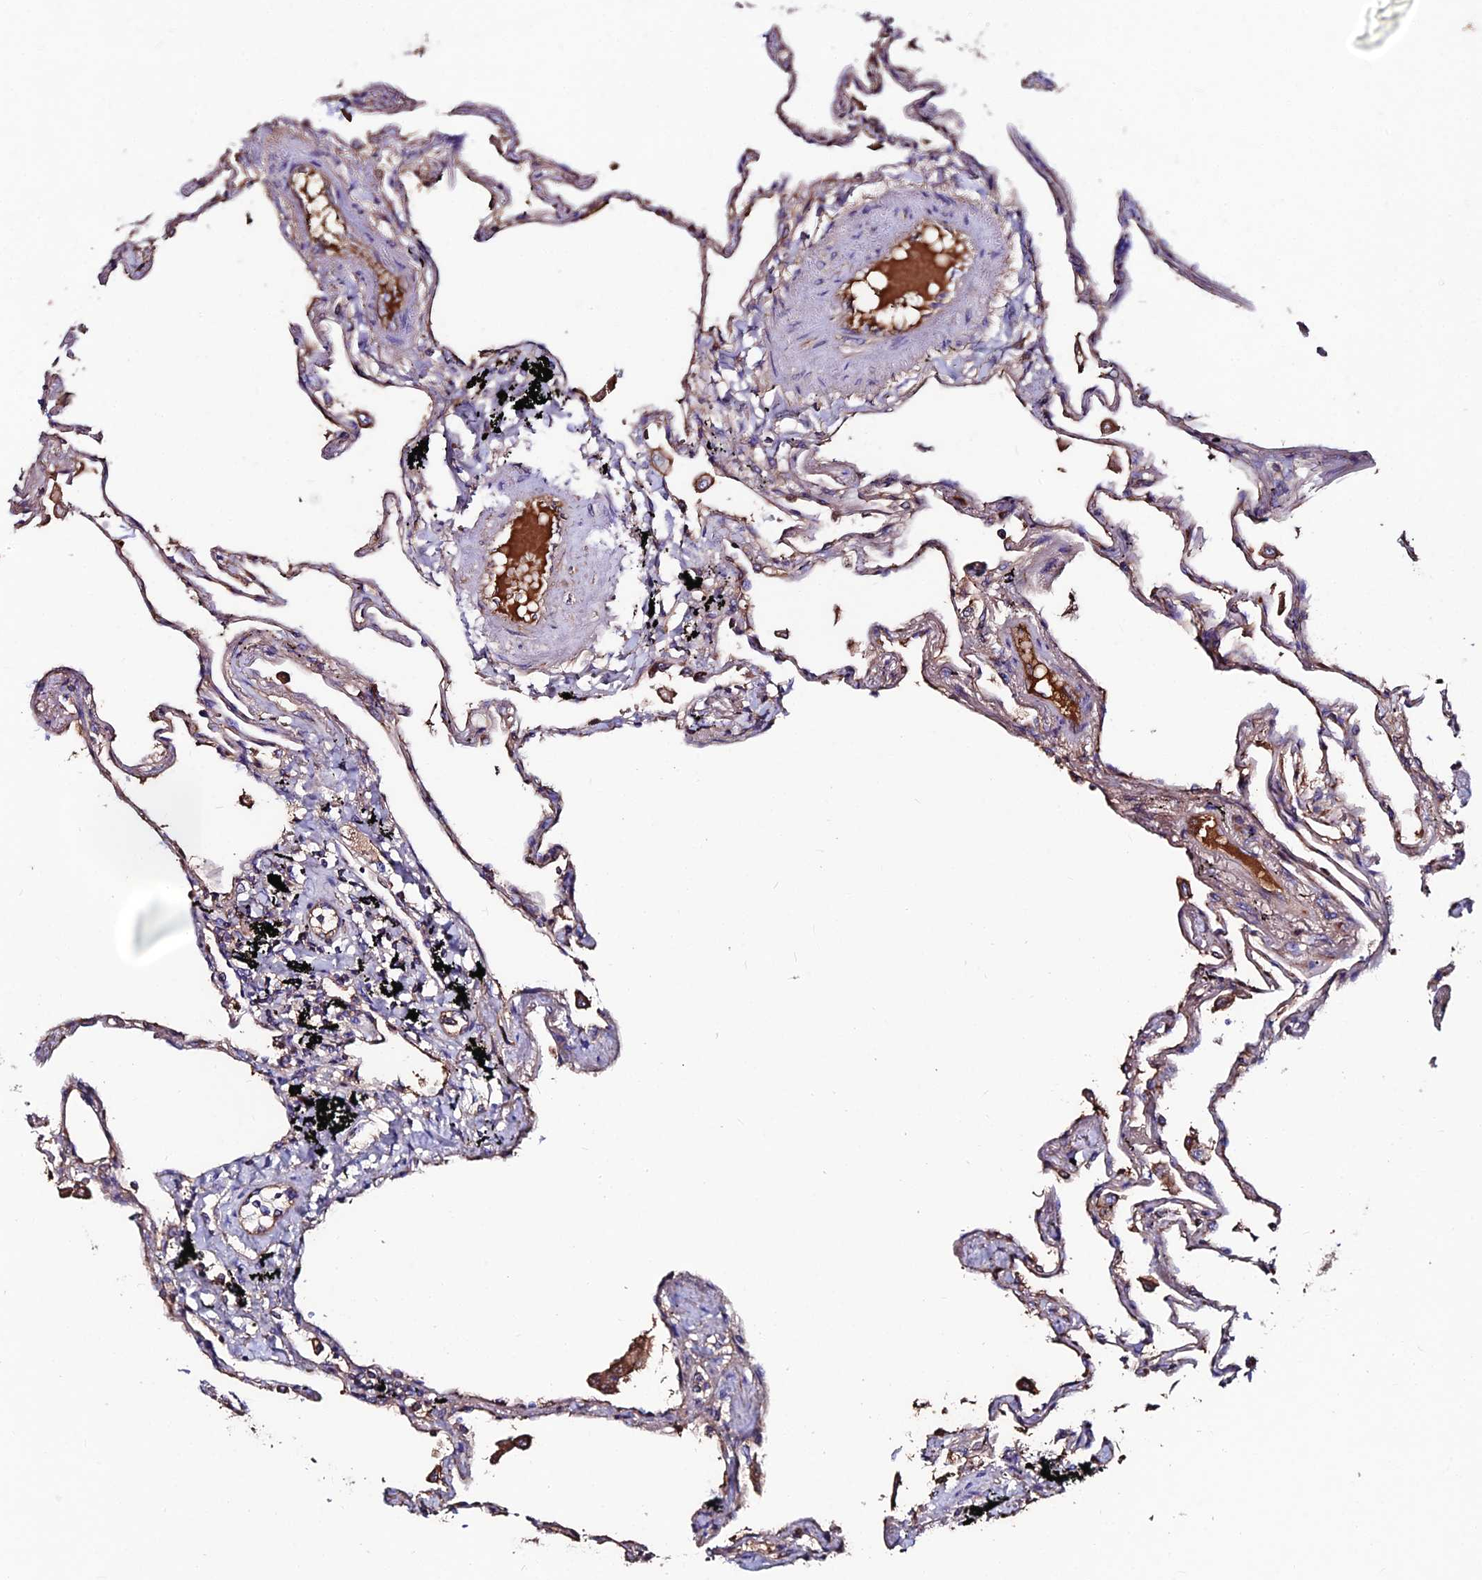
{"staining": {"intensity": "moderate", "quantity": "25%-75%", "location": "cytoplasmic/membranous"}, "tissue": "lung", "cell_type": "Alveolar cells", "image_type": "normal", "snomed": [{"axis": "morphology", "description": "Normal tissue, NOS"}, {"axis": "topography", "description": "Lung"}], "caption": "Immunohistochemistry image of benign lung: lung stained using IHC shows medium levels of moderate protein expression localized specifically in the cytoplasmic/membranous of alveolar cells, appearing as a cytoplasmic/membranous brown color.", "gene": "SLC25A16", "patient": {"sex": "female", "age": 67}}